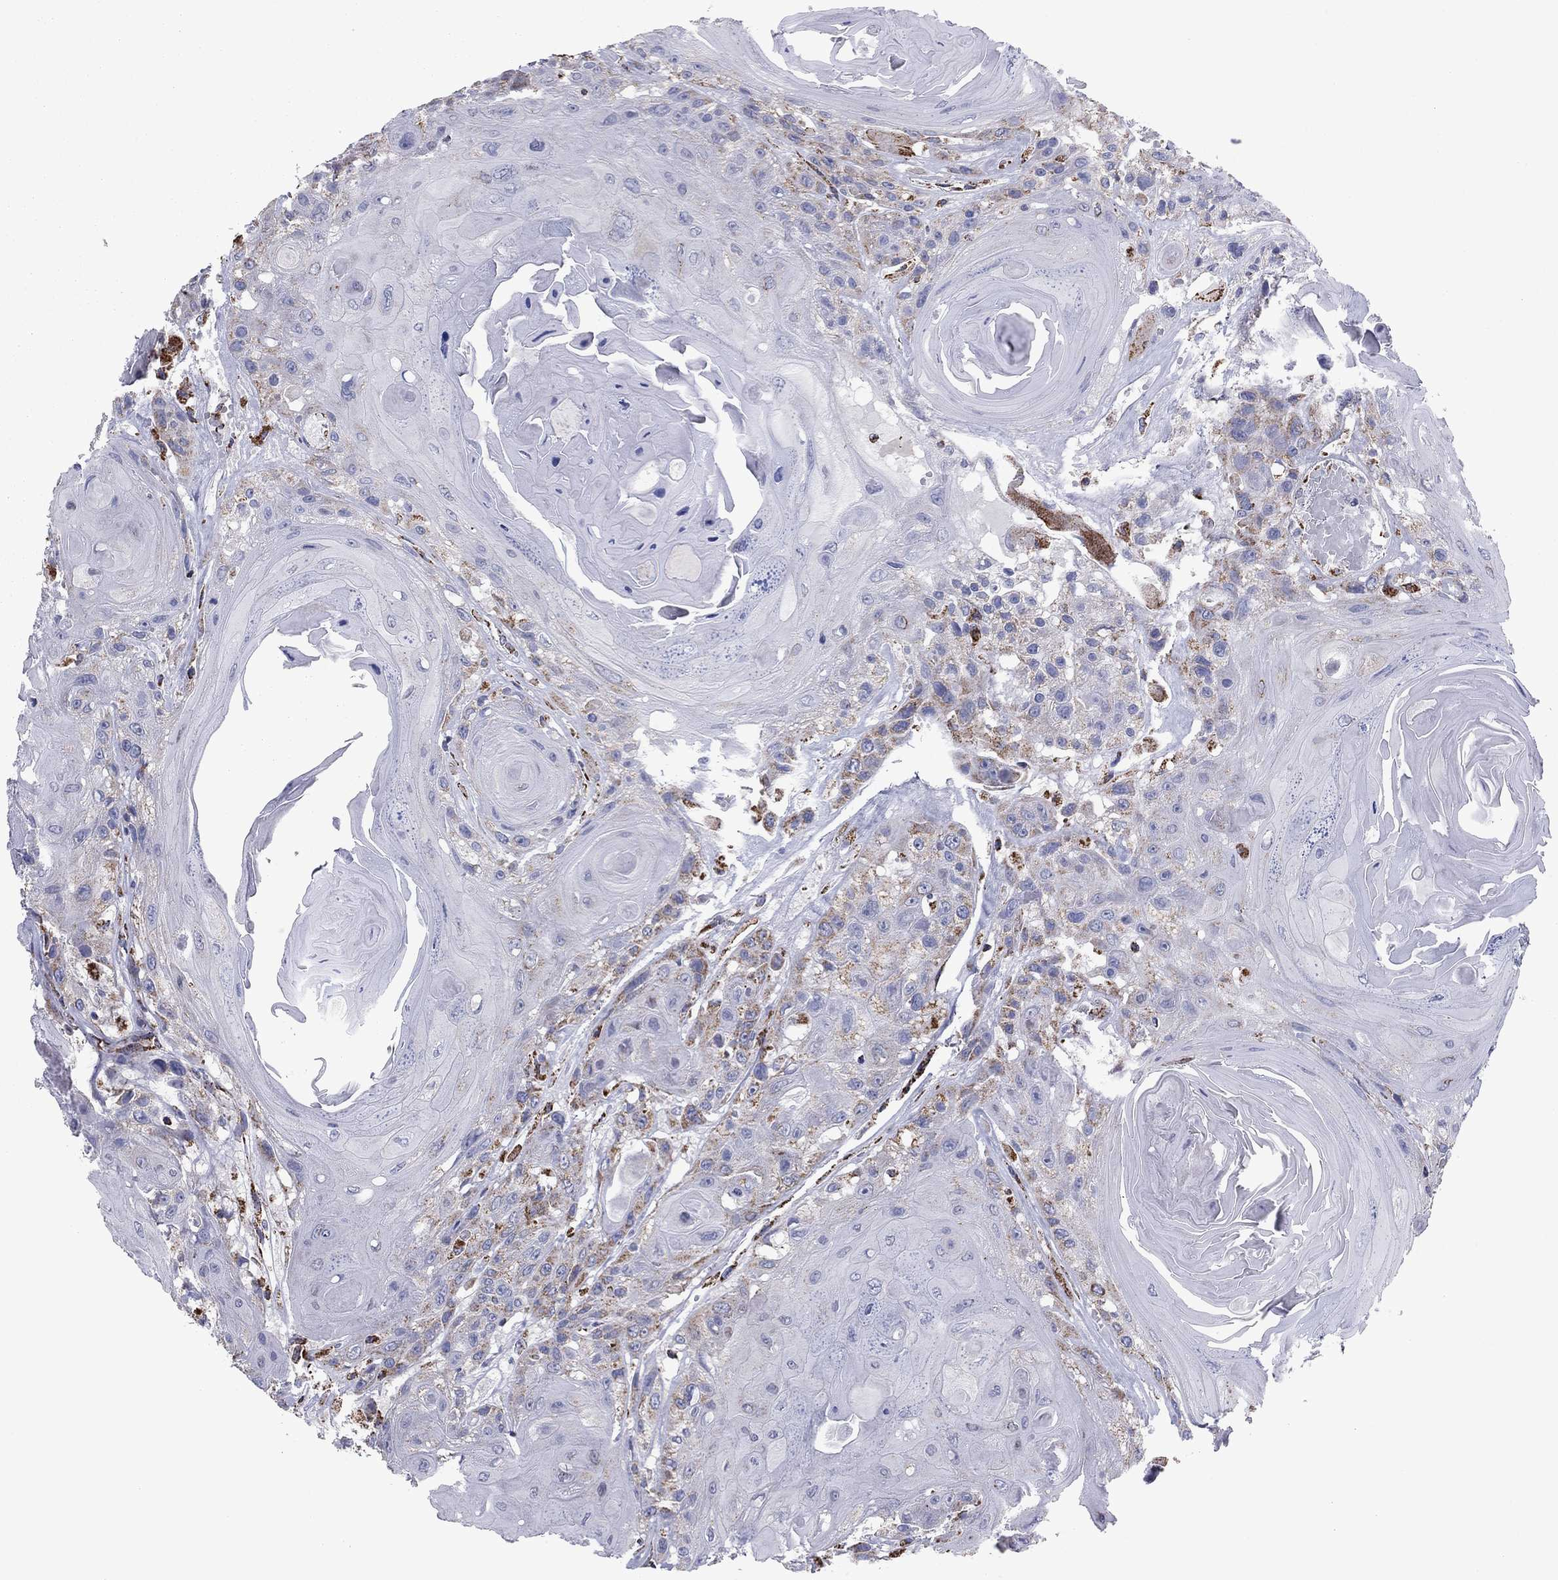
{"staining": {"intensity": "moderate", "quantity": "<25%", "location": "cytoplasmic/membranous"}, "tissue": "head and neck cancer", "cell_type": "Tumor cells", "image_type": "cancer", "snomed": [{"axis": "morphology", "description": "Squamous cell carcinoma, NOS"}, {"axis": "topography", "description": "Head-Neck"}], "caption": "IHC of head and neck cancer reveals low levels of moderate cytoplasmic/membranous expression in approximately <25% of tumor cells.", "gene": "NDUFV1", "patient": {"sex": "female", "age": 59}}